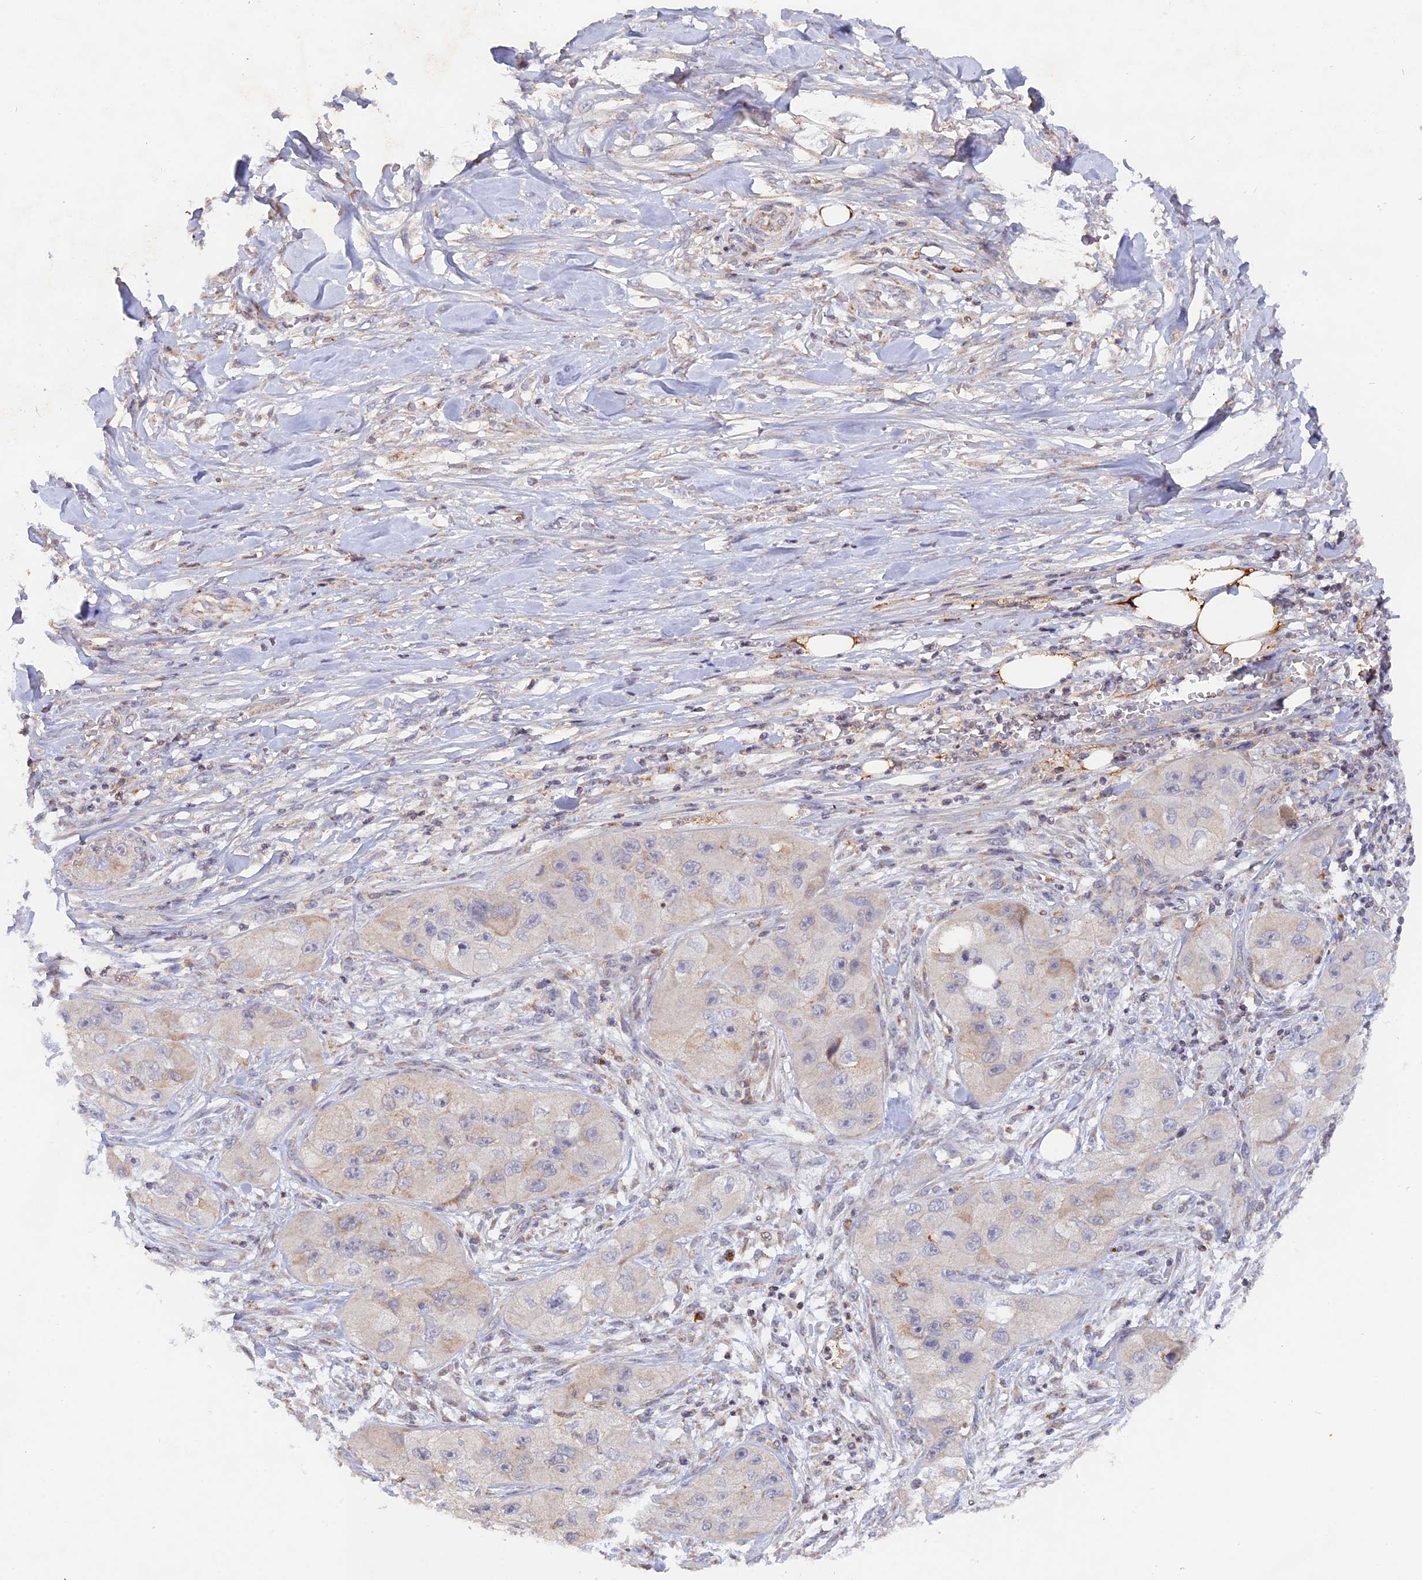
{"staining": {"intensity": "negative", "quantity": "none", "location": "none"}, "tissue": "skin cancer", "cell_type": "Tumor cells", "image_type": "cancer", "snomed": [{"axis": "morphology", "description": "Squamous cell carcinoma, NOS"}, {"axis": "topography", "description": "Skin"}, {"axis": "topography", "description": "Subcutis"}], "caption": "This is a image of IHC staining of skin cancer (squamous cell carcinoma), which shows no staining in tumor cells.", "gene": "MPV17L", "patient": {"sex": "male", "age": 73}}